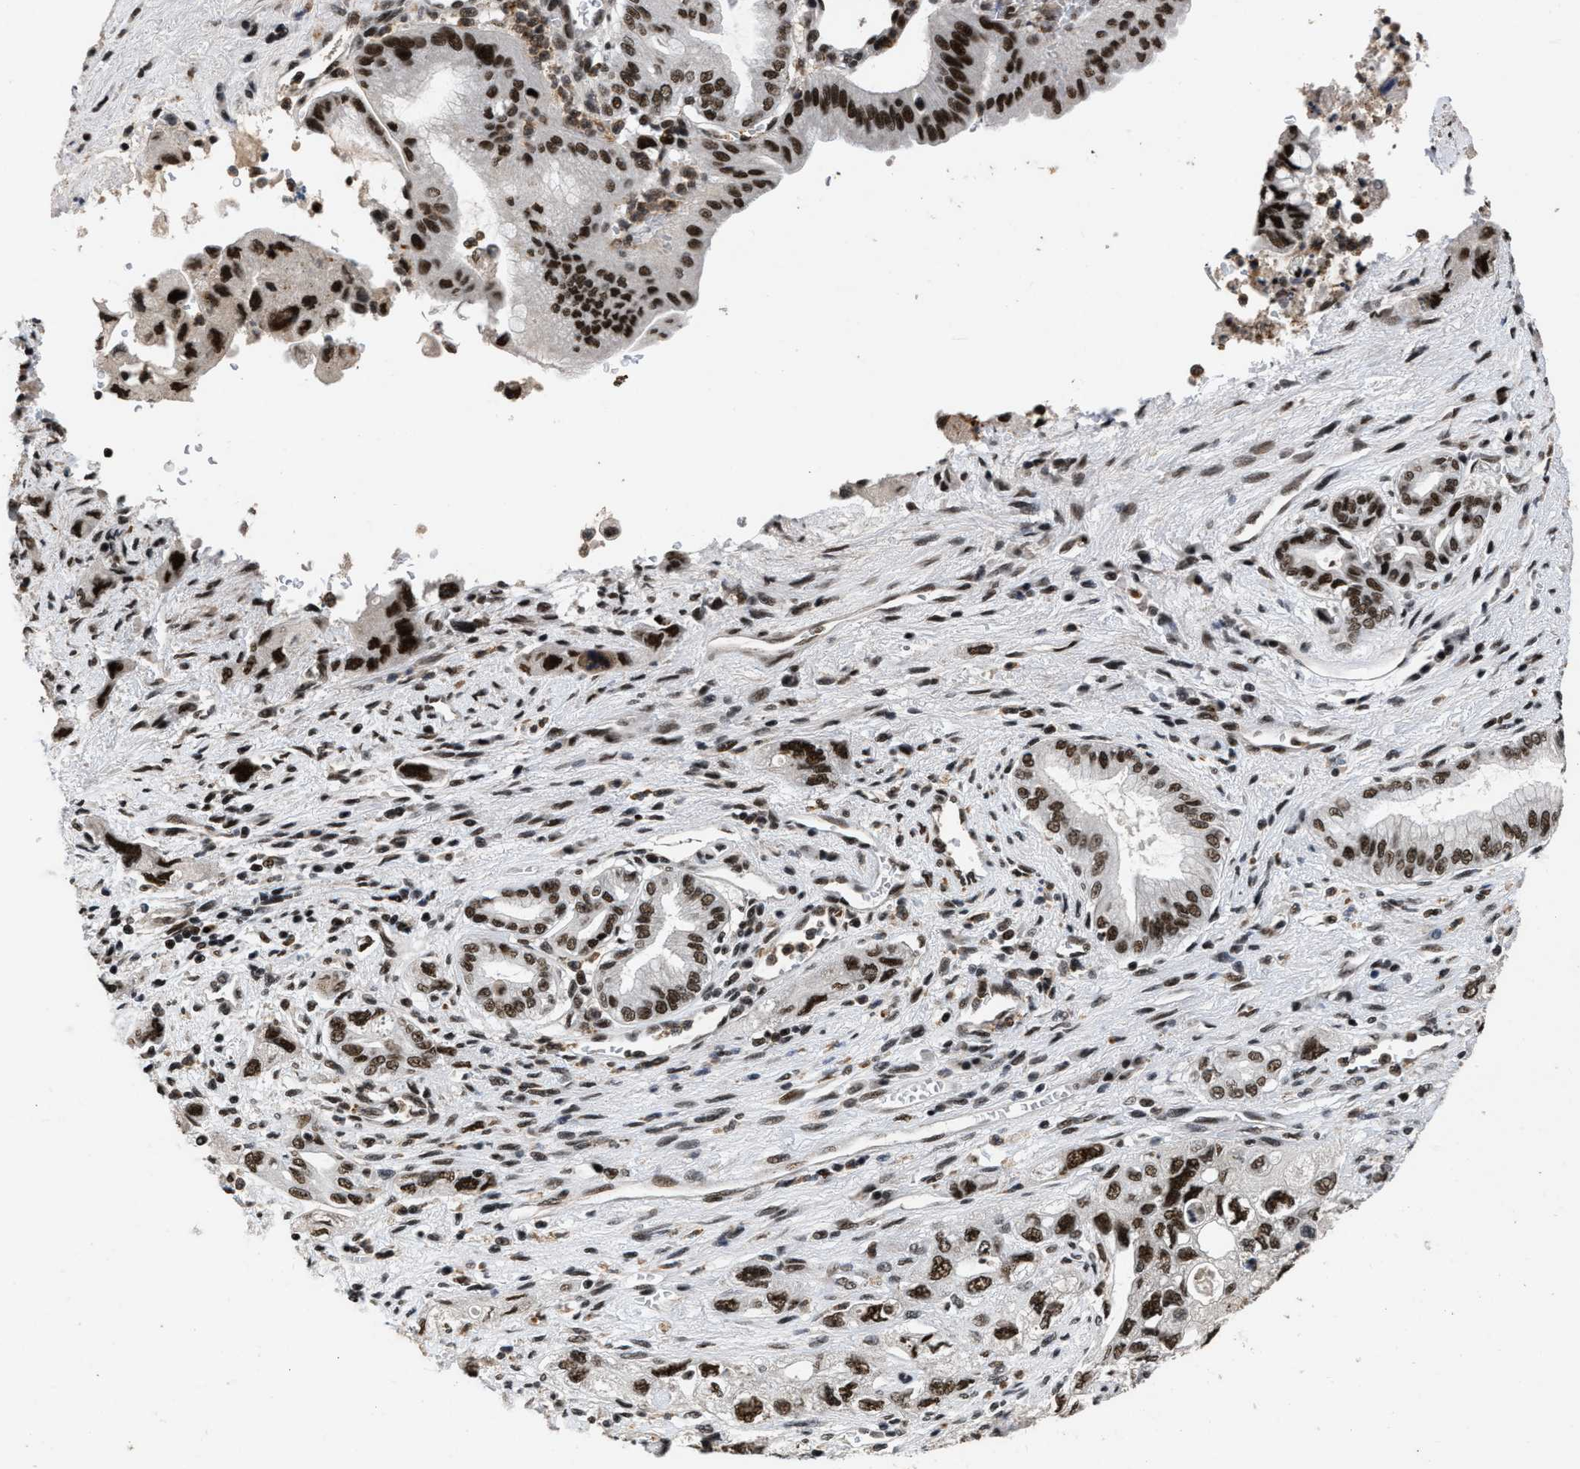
{"staining": {"intensity": "strong", "quantity": ">75%", "location": "nuclear"}, "tissue": "pancreatic cancer", "cell_type": "Tumor cells", "image_type": "cancer", "snomed": [{"axis": "morphology", "description": "Adenocarcinoma, NOS"}, {"axis": "topography", "description": "Pancreas"}], "caption": "This photomicrograph exhibits IHC staining of pancreatic cancer, with high strong nuclear staining in approximately >75% of tumor cells.", "gene": "SMARCB1", "patient": {"sex": "female", "age": 73}}